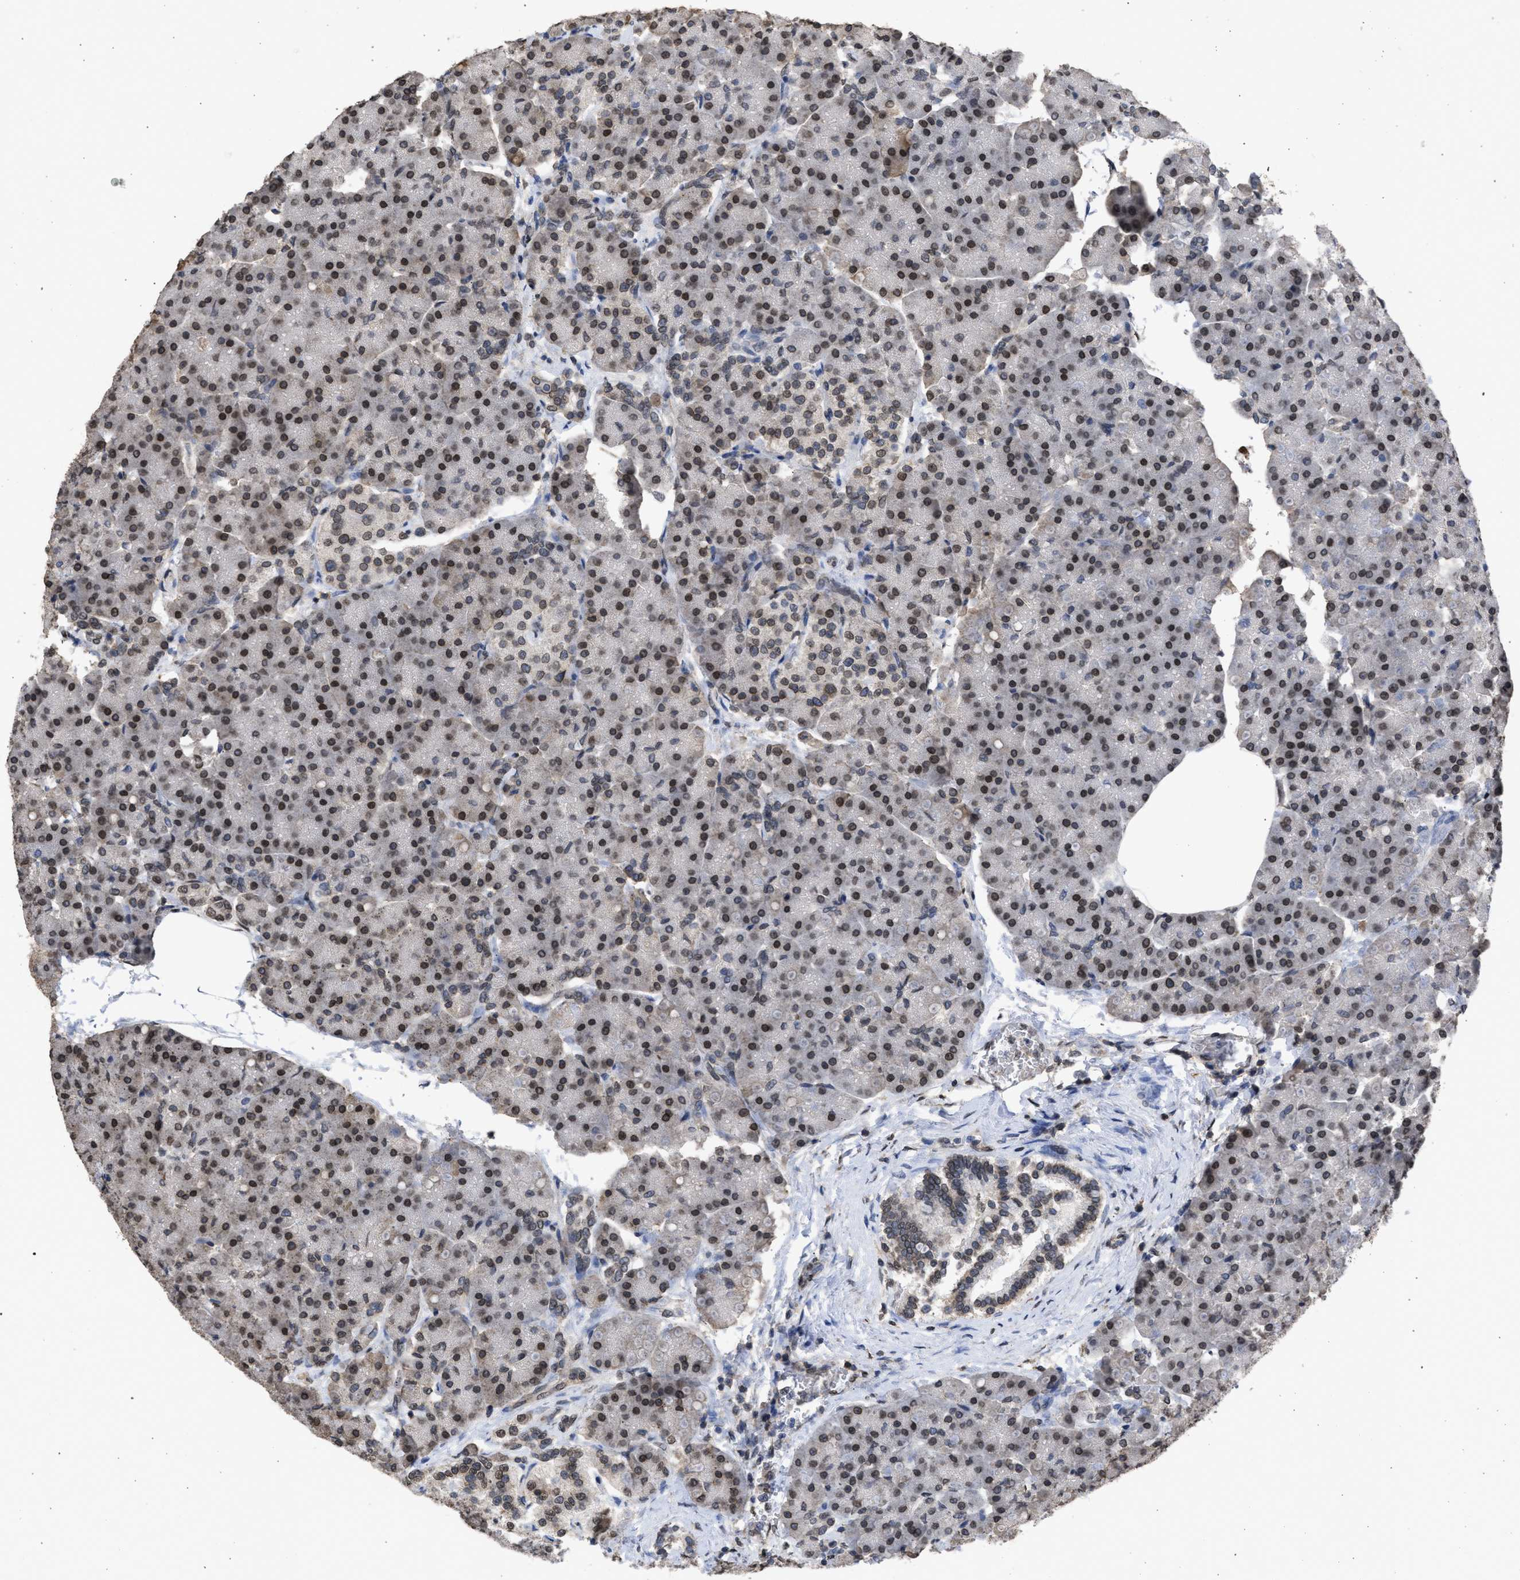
{"staining": {"intensity": "moderate", "quantity": "25%-75%", "location": "cytoplasmic/membranous,nuclear"}, "tissue": "pancreas", "cell_type": "Exocrine glandular cells", "image_type": "normal", "snomed": [{"axis": "morphology", "description": "Normal tissue, NOS"}, {"axis": "topography", "description": "Pancreas"}], "caption": "The photomicrograph displays a brown stain indicating the presence of a protein in the cytoplasmic/membranous,nuclear of exocrine glandular cells in pancreas.", "gene": "NUP35", "patient": {"sex": "female", "age": 70}}